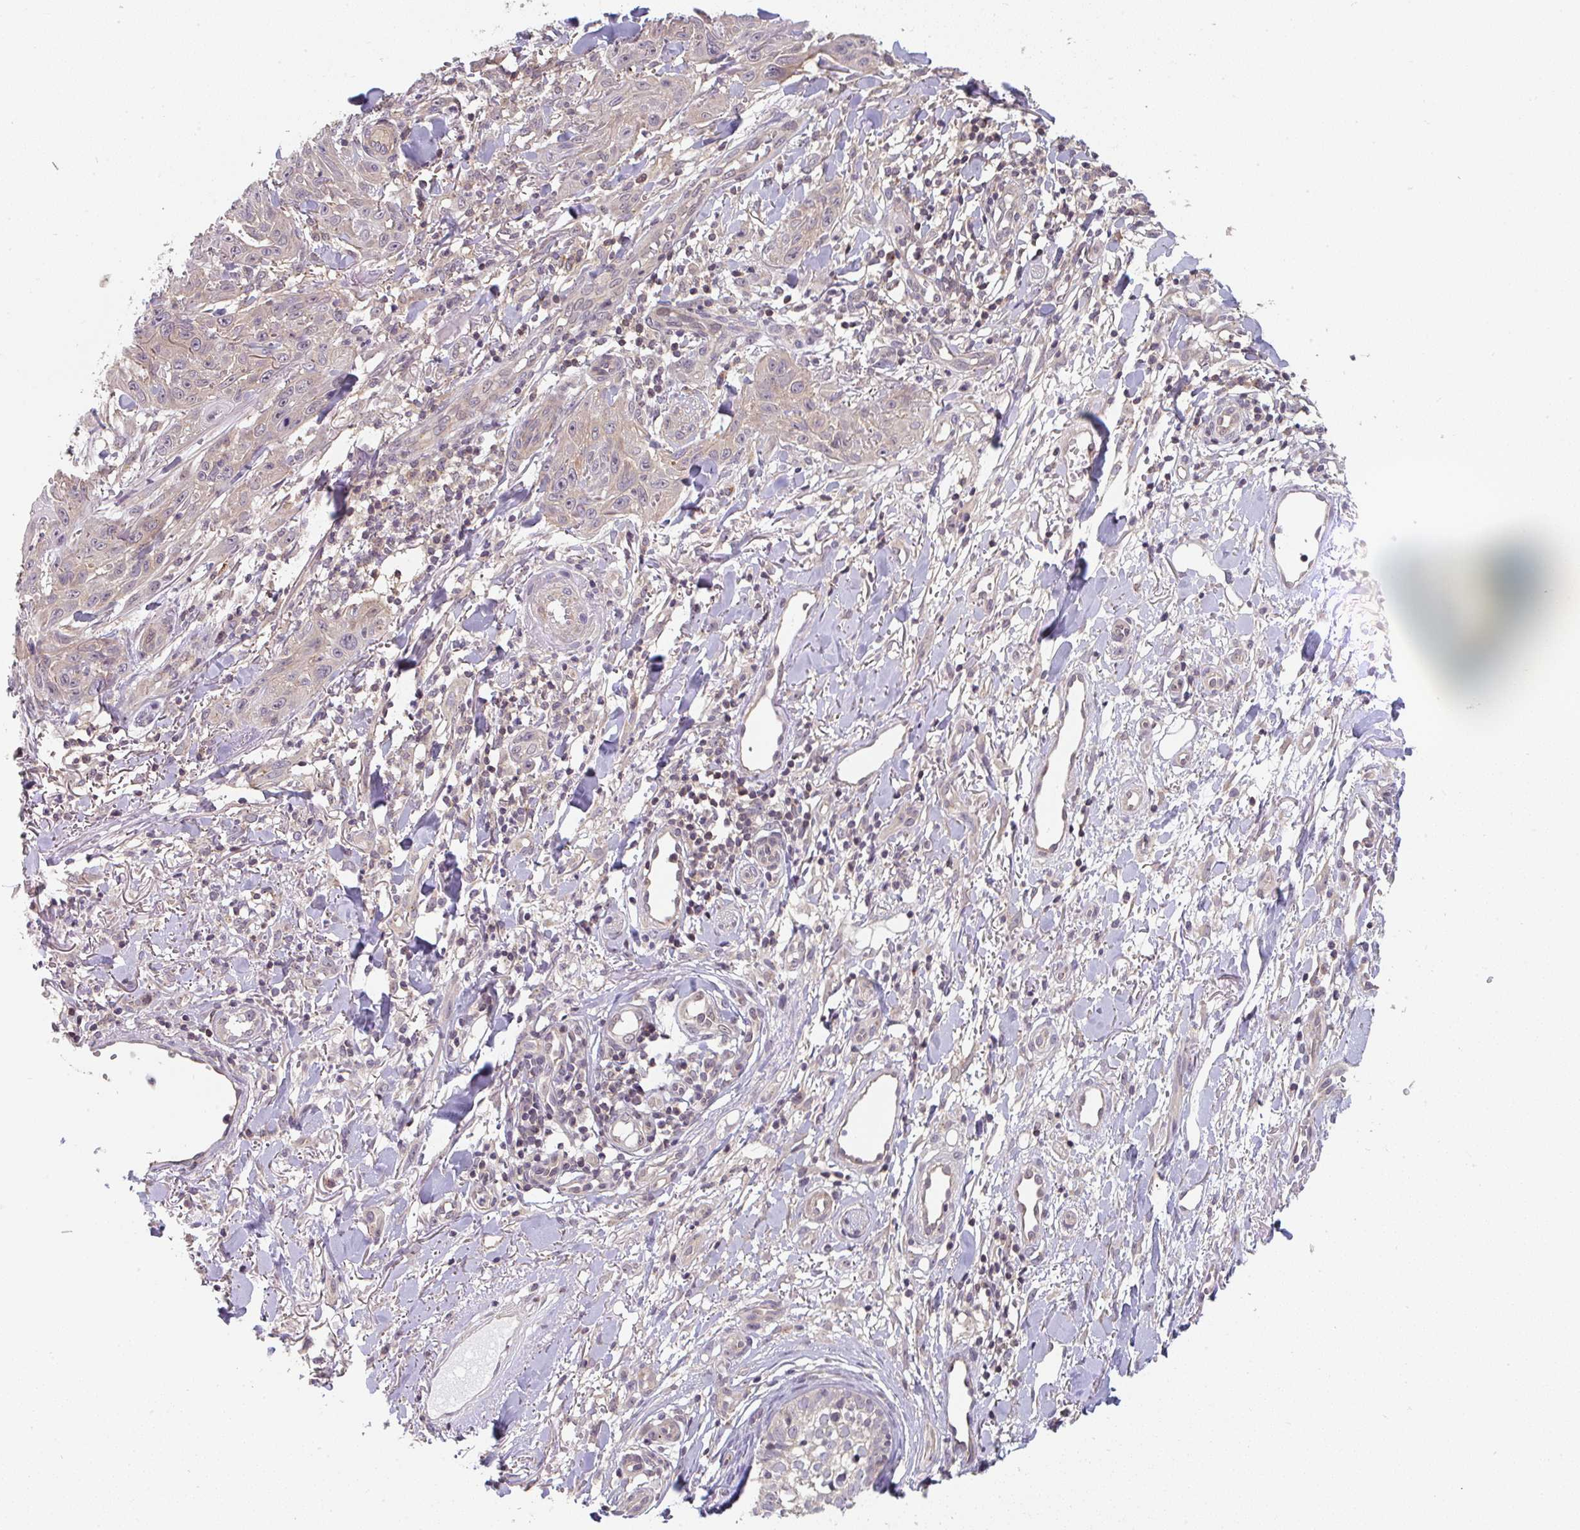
{"staining": {"intensity": "weak", "quantity": "<25%", "location": "cytoplasmic/membranous"}, "tissue": "skin cancer", "cell_type": "Tumor cells", "image_type": "cancer", "snomed": [{"axis": "morphology", "description": "Squamous cell carcinoma, NOS"}, {"axis": "topography", "description": "Skin"}], "caption": "Micrograph shows no protein staining in tumor cells of skin cancer tissue.", "gene": "RANGRF", "patient": {"sex": "male", "age": 86}}